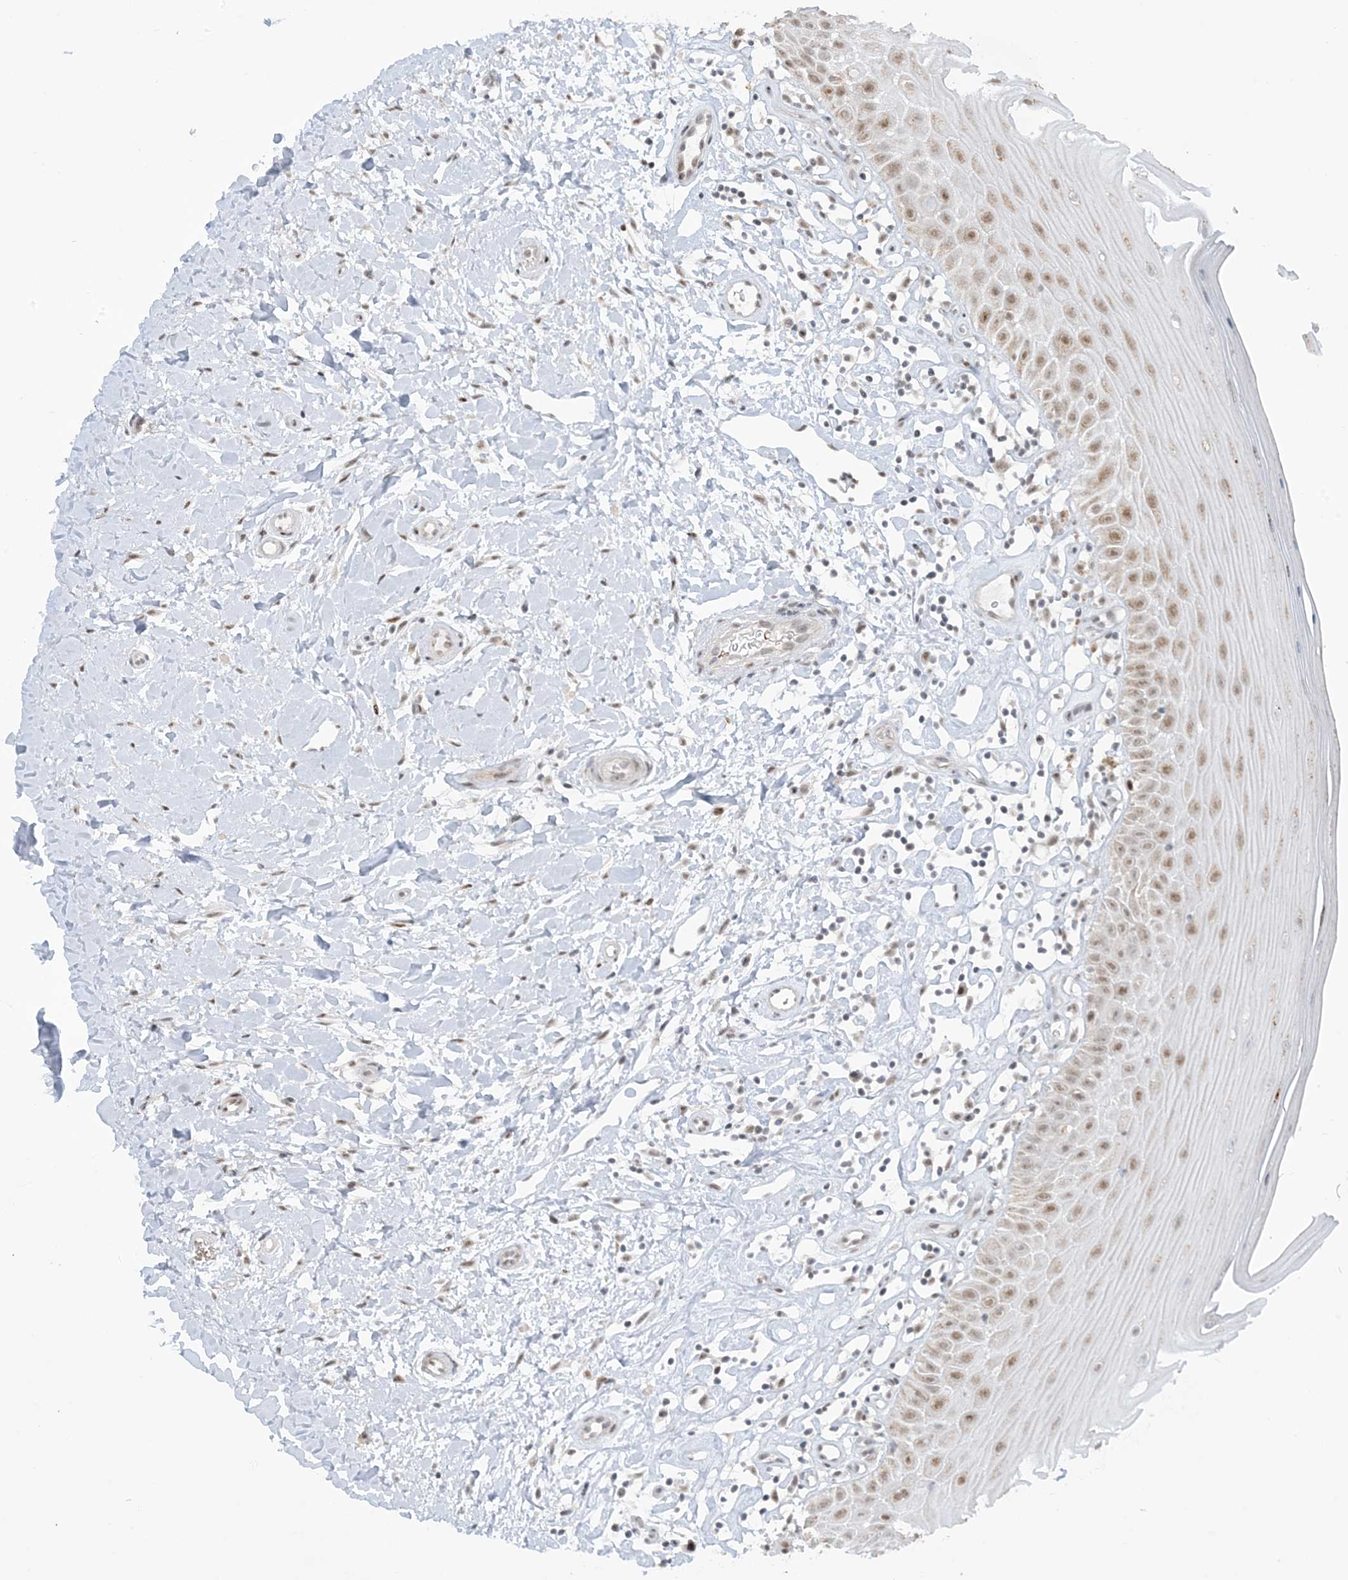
{"staining": {"intensity": "moderate", "quantity": ">75%", "location": "cytoplasmic/membranous,nuclear"}, "tissue": "oral mucosa", "cell_type": "Squamous epithelial cells", "image_type": "normal", "snomed": [{"axis": "morphology", "description": "Normal tissue, NOS"}, {"axis": "topography", "description": "Oral tissue"}], "caption": "Moderate cytoplasmic/membranous,nuclear staining is appreciated in approximately >75% of squamous epithelial cells in unremarkable oral mucosa.", "gene": "ECT2L", "patient": {"sex": "female", "age": 56}}